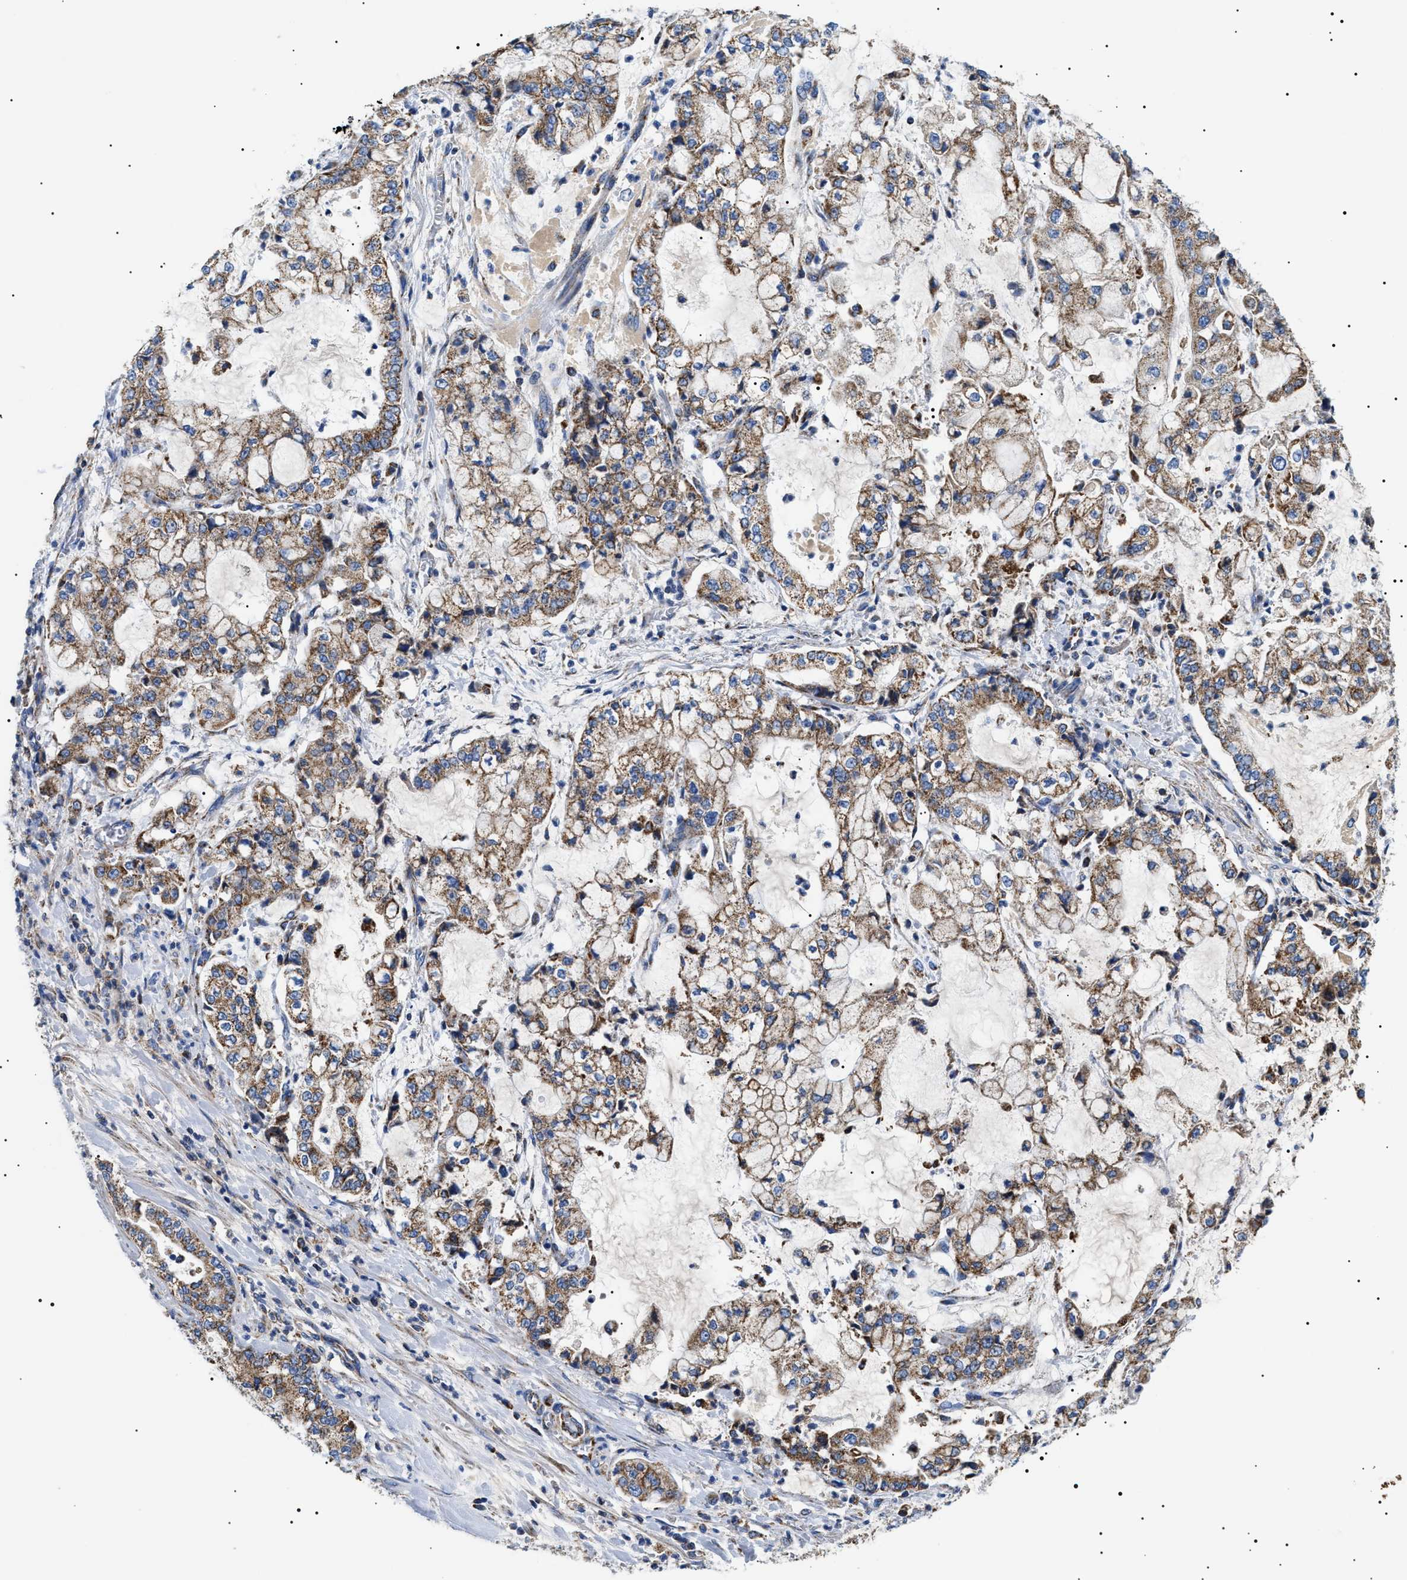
{"staining": {"intensity": "moderate", "quantity": ">75%", "location": "cytoplasmic/membranous"}, "tissue": "stomach cancer", "cell_type": "Tumor cells", "image_type": "cancer", "snomed": [{"axis": "morphology", "description": "Adenocarcinoma, NOS"}, {"axis": "topography", "description": "Stomach"}], "caption": "Immunohistochemical staining of adenocarcinoma (stomach) displays moderate cytoplasmic/membranous protein expression in about >75% of tumor cells.", "gene": "OXSM", "patient": {"sex": "male", "age": 76}}